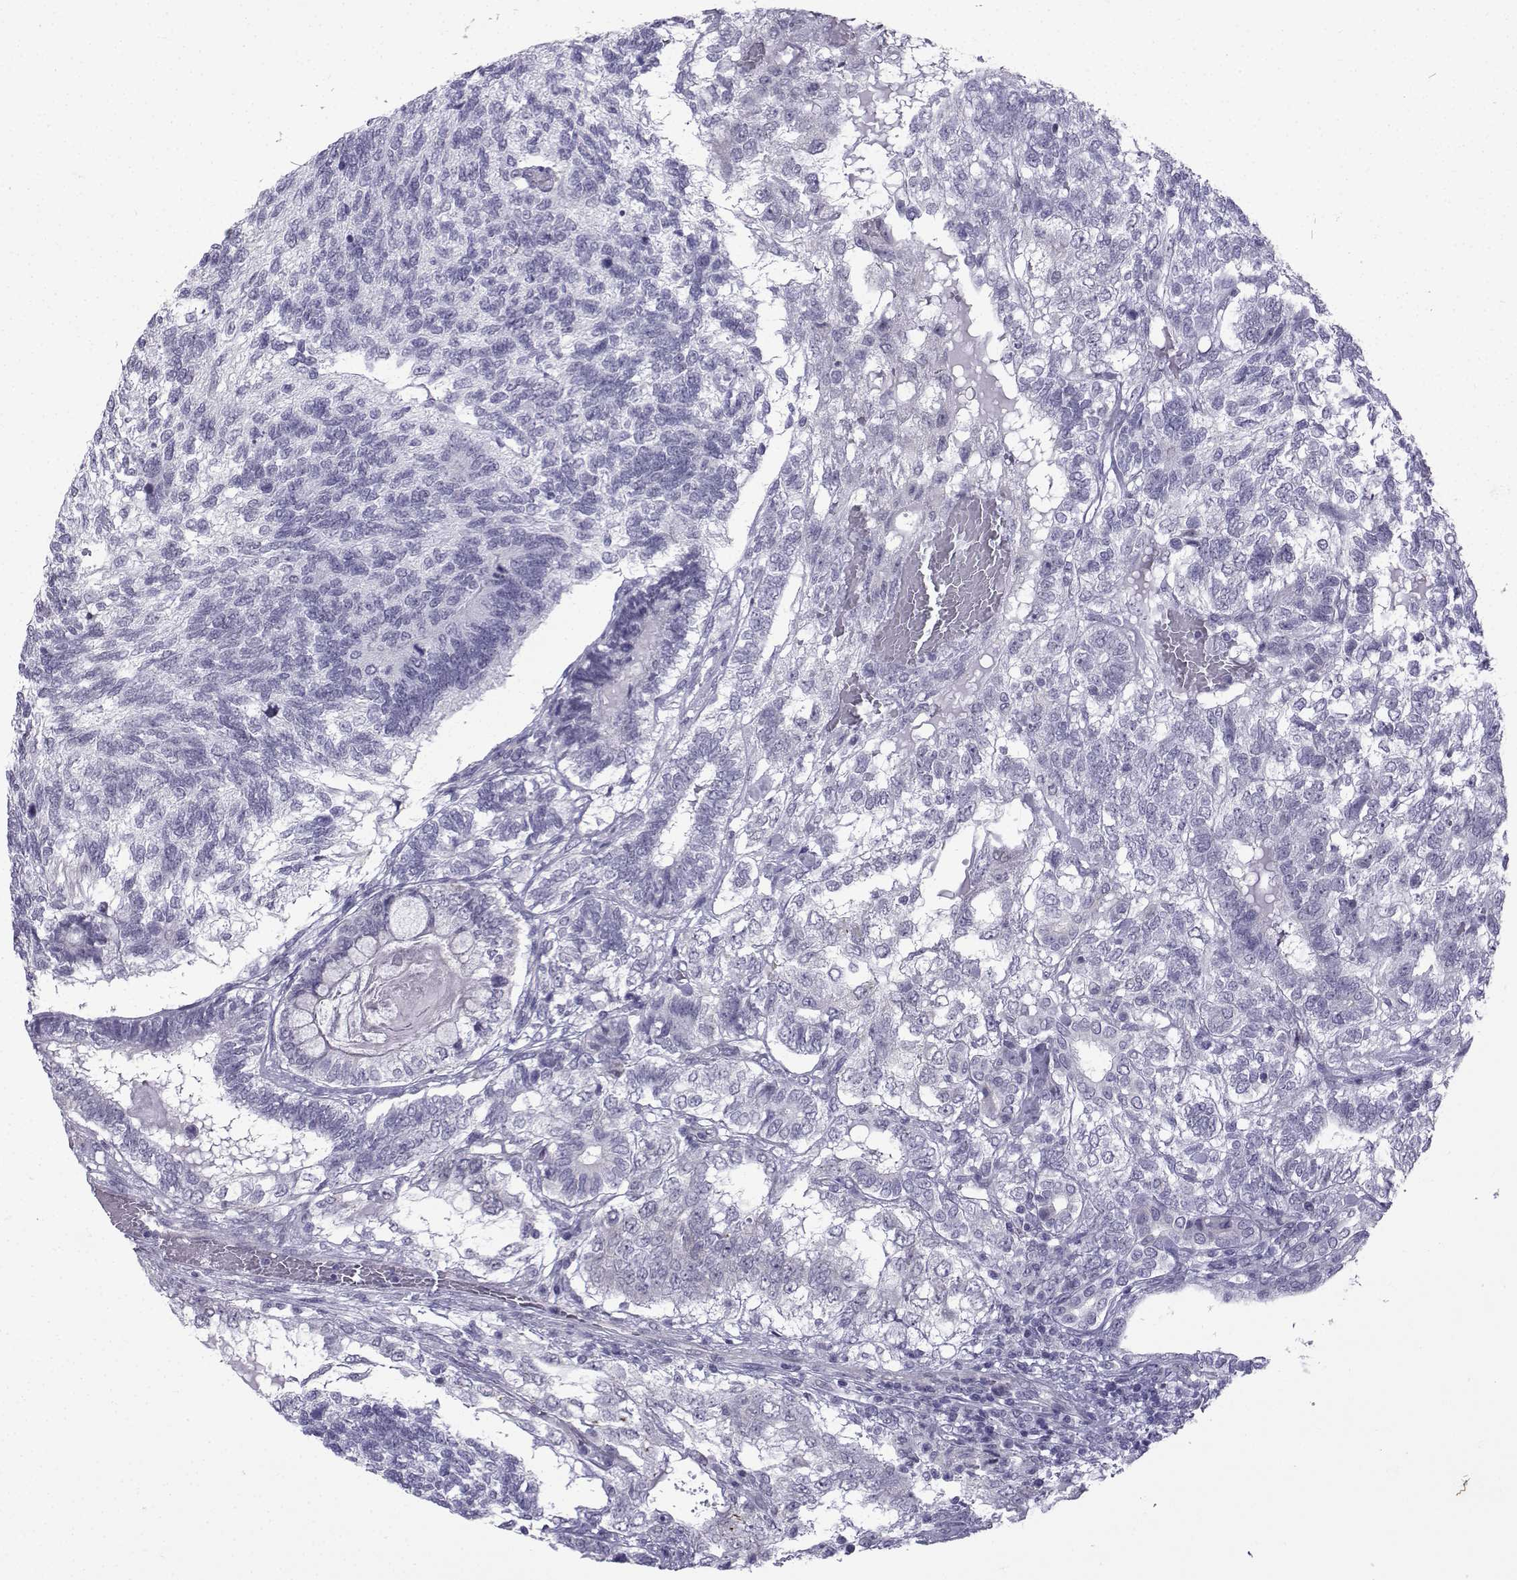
{"staining": {"intensity": "negative", "quantity": "none", "location": "none"}, "tissue": "testis cancer", "cell_type": "Tumor cells", "image_type": "cancer", "snomed": [{"axis": "morphology", "description": "Seminoma, NOS"}, {"axis": "morphology", "description": "Carcinoma, Embryonal, NOS"}, {"axis": "topography", "description": "Testis"}], "caption": "DAB immunohistochemical staining of human testis cancer (seminoma) displays no significant positivity in tumor cells.", "gene": "CFAP53", "patient": {"sex": "male", "age": 41}}